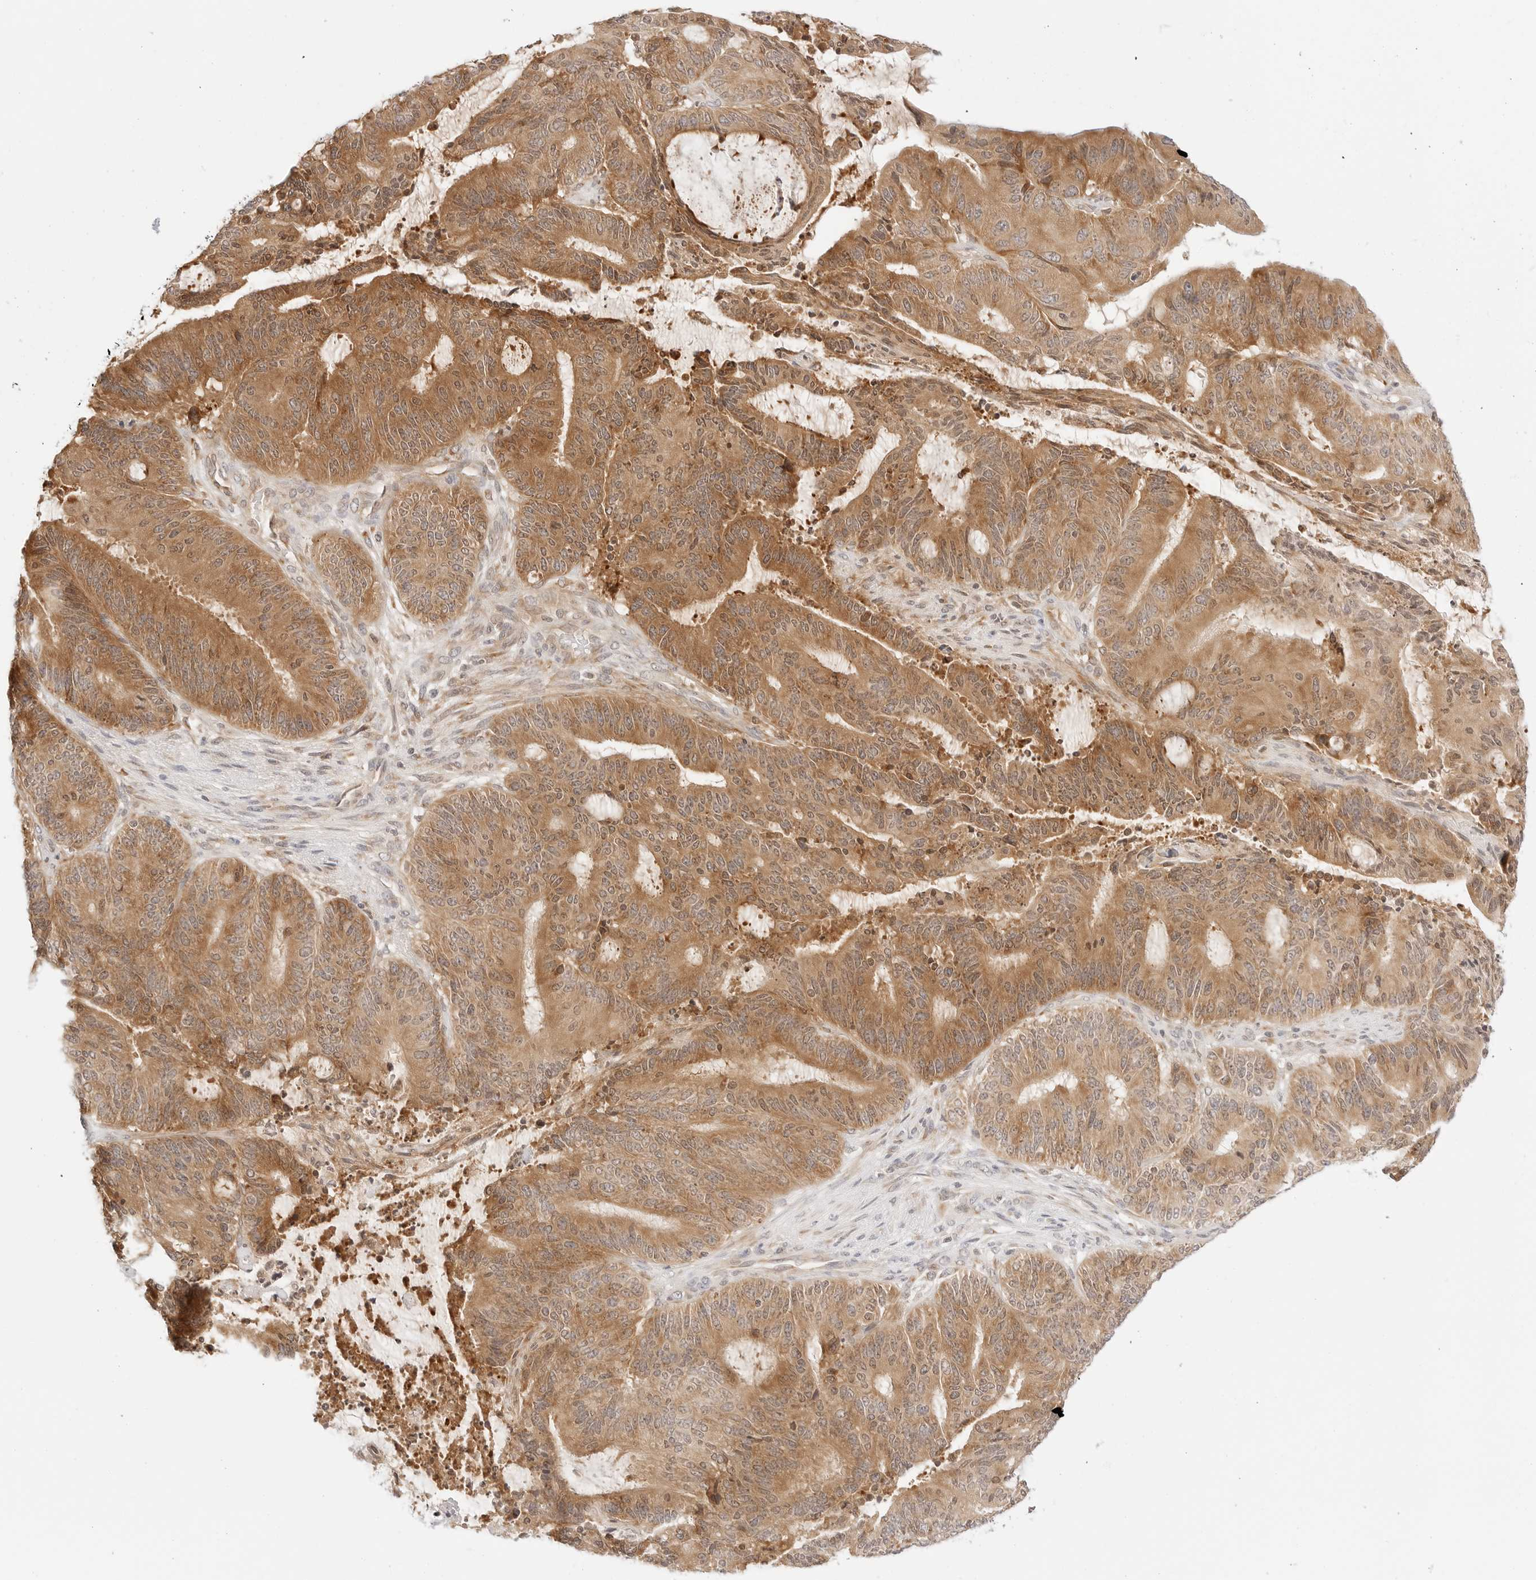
{"staining": {"intensity": "moderate", "quantity": ">75%", "location": "cytoplasmic/membranous"}, "tissue": "liver cancer", "cell_type": "Tumor cells", "image_type": "cancer", "snomed": [{"axis": "morphology", "description": "Normal tissue, NOS"}, {"axis": "morphology", "description": "Cholangiocarcinoma"}, {"axis": "topography", "description": "Liver"}, {"axis": "topography", "description": "Peripheral nerve tissue"}], "caption": "Protein analysis of liver cancer (cholangiocarcinoma) tissue demonstrates moderate cytoplasmic/membranous expression in about >75% of tumor cells.", "gene": "ERO1B", "patient": {"sex": "female", "age": 73}}